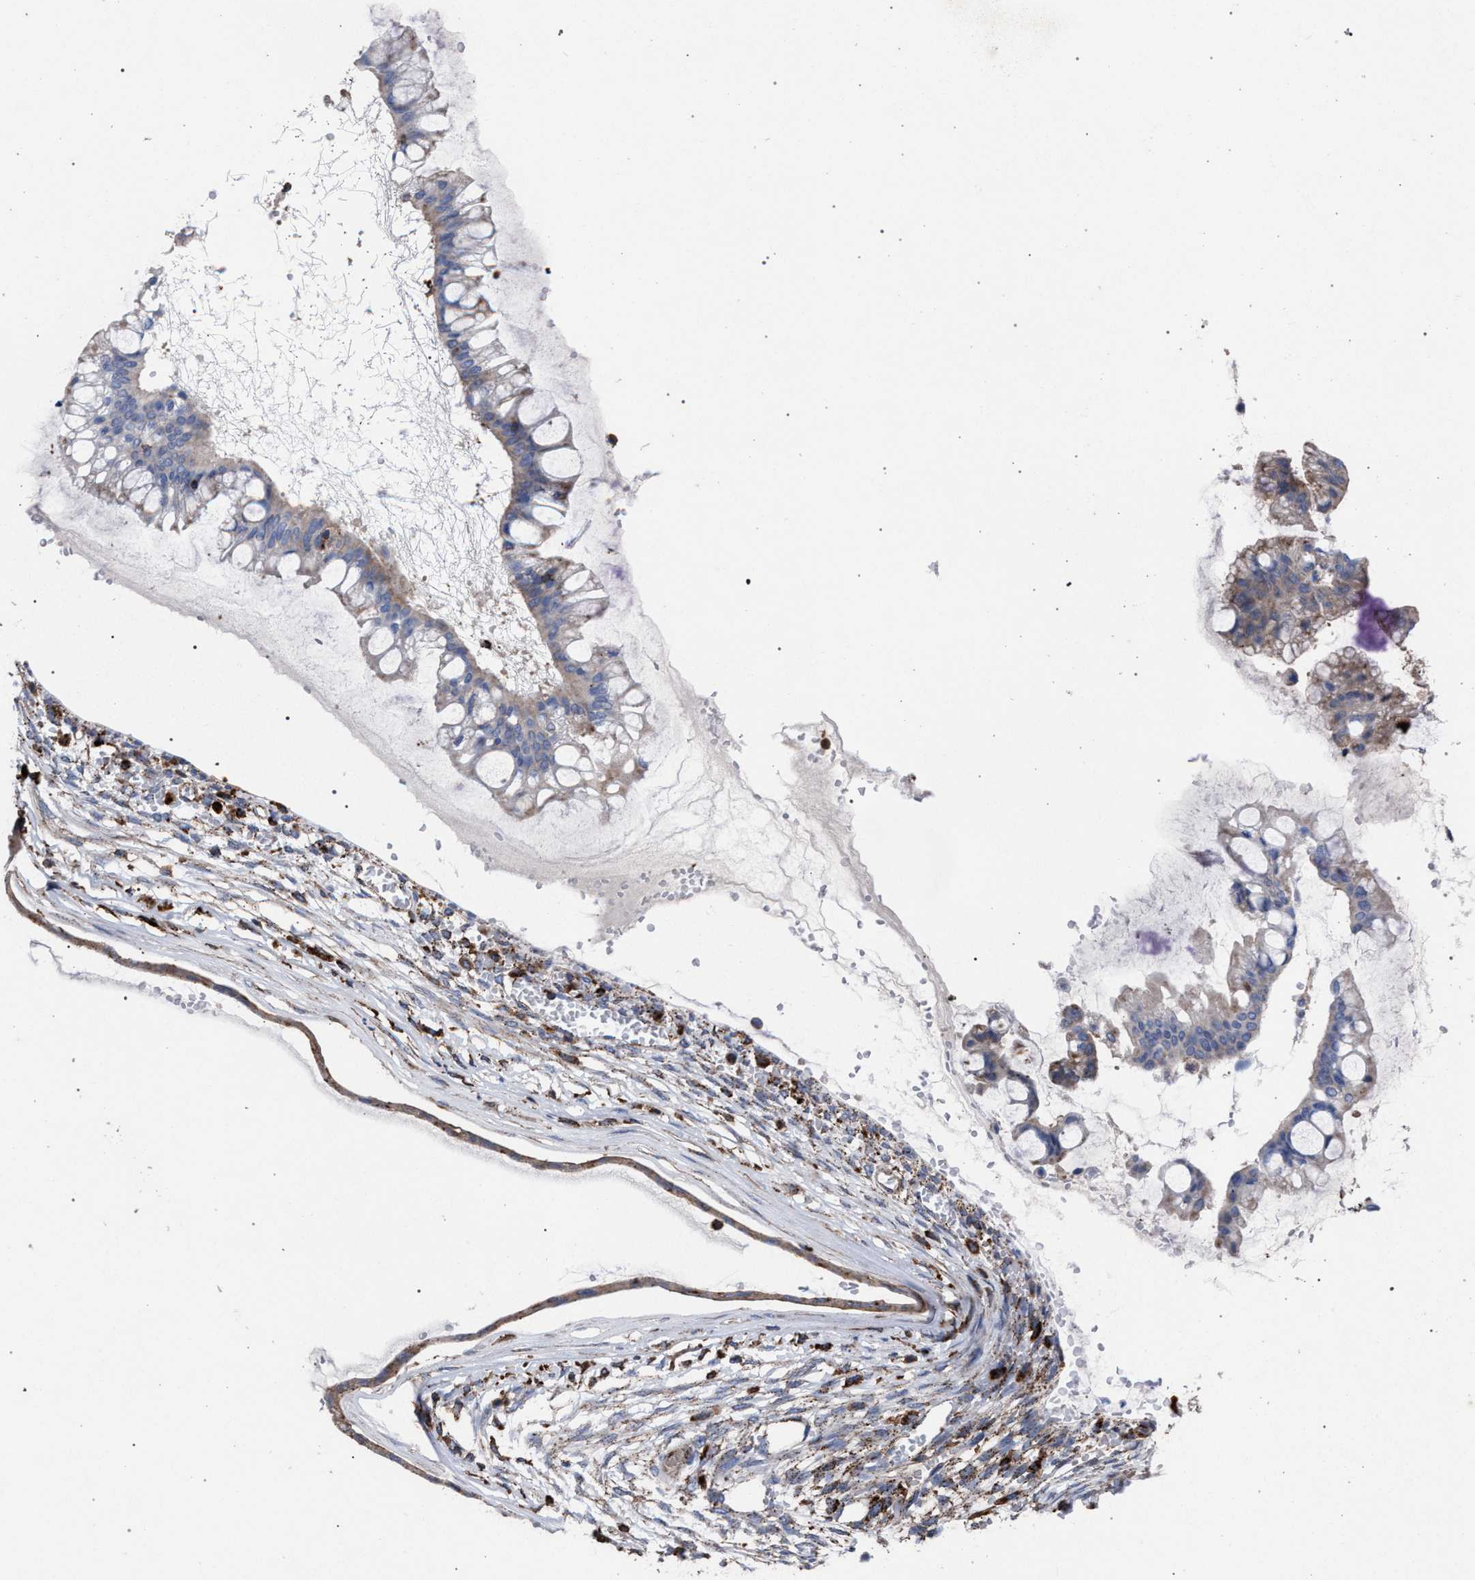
{"staining": {"intensity": "moderate", "quantity": "<25%", "location": "cytoplasmic/membranous"}, "tissue": "ovarian cancer", "cell_type": "Tumor cells", "image_type": "cancer", "snomed": [{"axis": "morphology", "description": "Cystadenocarcinoma, mucinous, NOS"}, {"axis": "topography", "description": "Ovary"}], "caption": "Ovarian cancer (mucinous cystadenocarcinoma) was stained to show a protein in brown. There is low levels of moderate cytoplasmic/membranous positivity in about <25% of tumor cells.", "gene": "PPT1", "patient": {"sex": "female", "age": 73}}